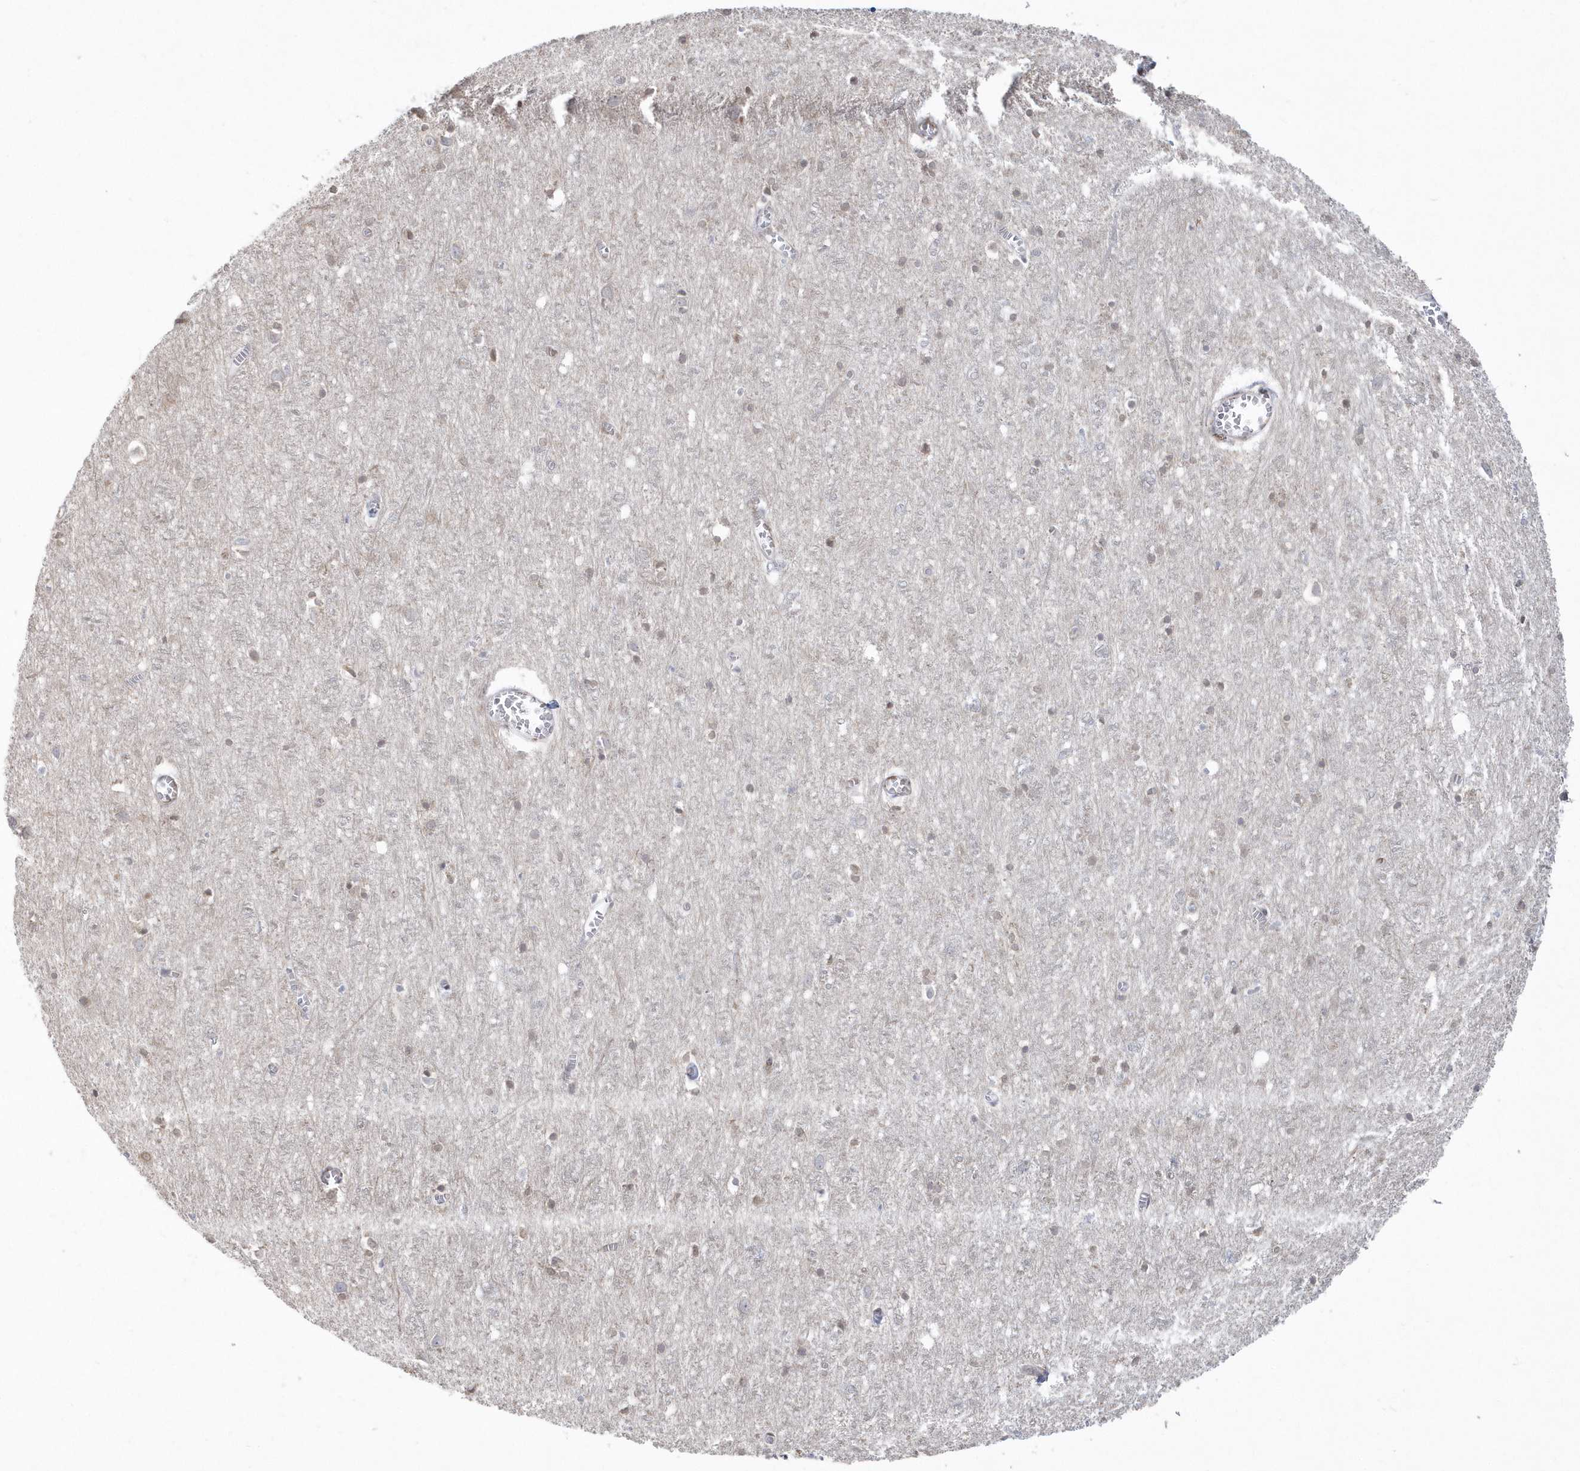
{"staining": {"intensity": "weak", "quantity": "25%-75%", "location": "cytoplasmic/membranous"}, "tissue": "cerebral cortex", "cell_type": "Endothelial cells", "image_type": "normal", "snomed": [{"axis": "morphology", "description": "Normal tissue, NOS"}, {"axis": "topography", "description": "Cerebral cortex"}], "caption": "Weak cytoplasmic/membranous expression is identified in approximately 25%-75% of endothelial cells in normal cerebral cortex. (DAB IHC with brightfield microscopy, high magnification).", "gene": "DHX57", "patient": {"sex": "female", "age": 64}}